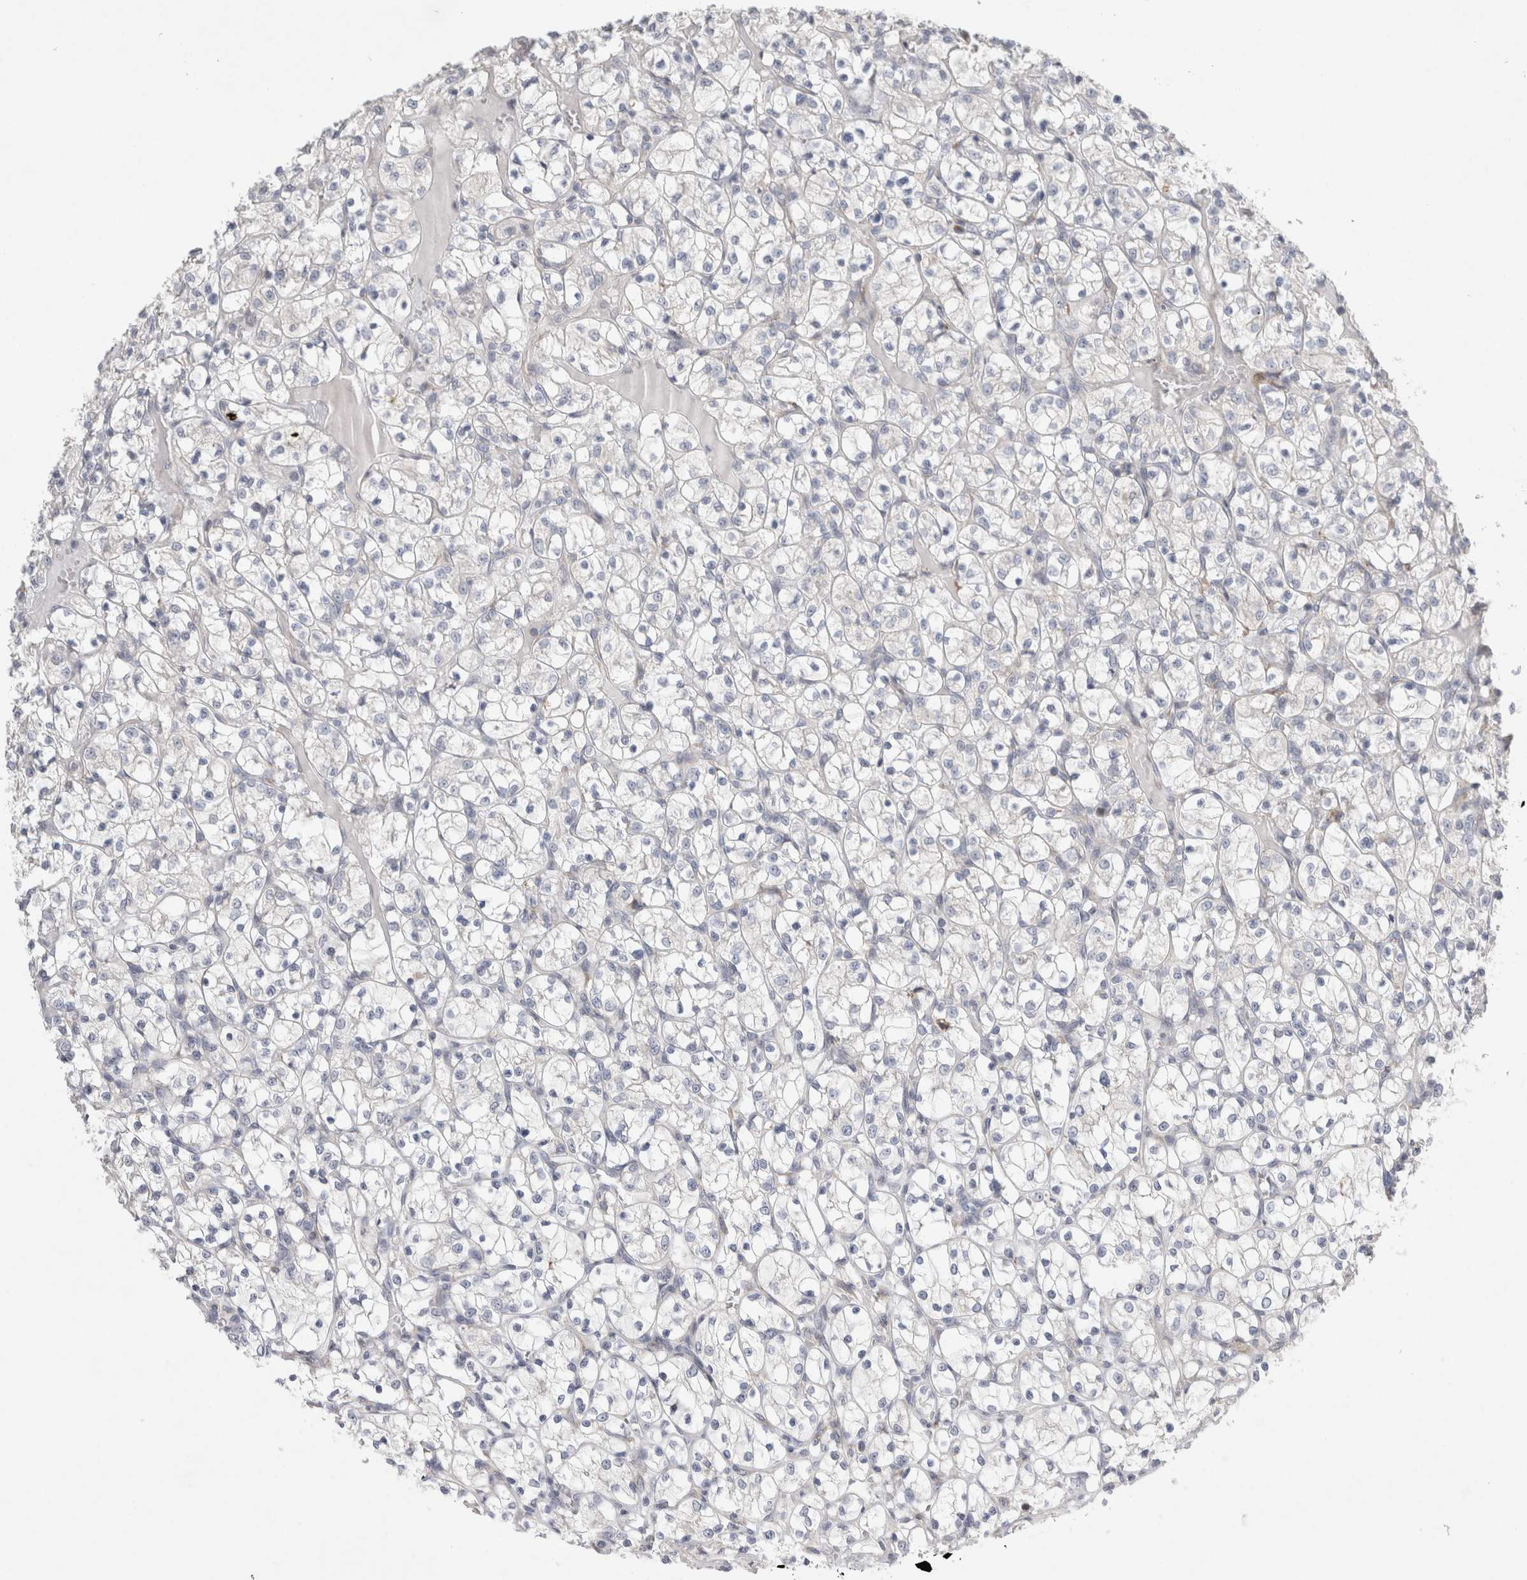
{"staining": {"intensity": "negative", "quantity": "none", "location": "none"}, "tissue": "renal cancer", "cell_type": "Tumor cells", "image_type": "cancer", "snomed": [{"axis": "morphology", "description": "Adenocarcinoma, NOS"}, {"axis": "topography", "description": "Kidney"}], "caption": "A photomicrograph of adenocarcinoma (renal) stained for a protein exhibits no brown staining in tumor cells.", "gene": "TRMT9B", "patient": {"sex": "female", "age": 69}}